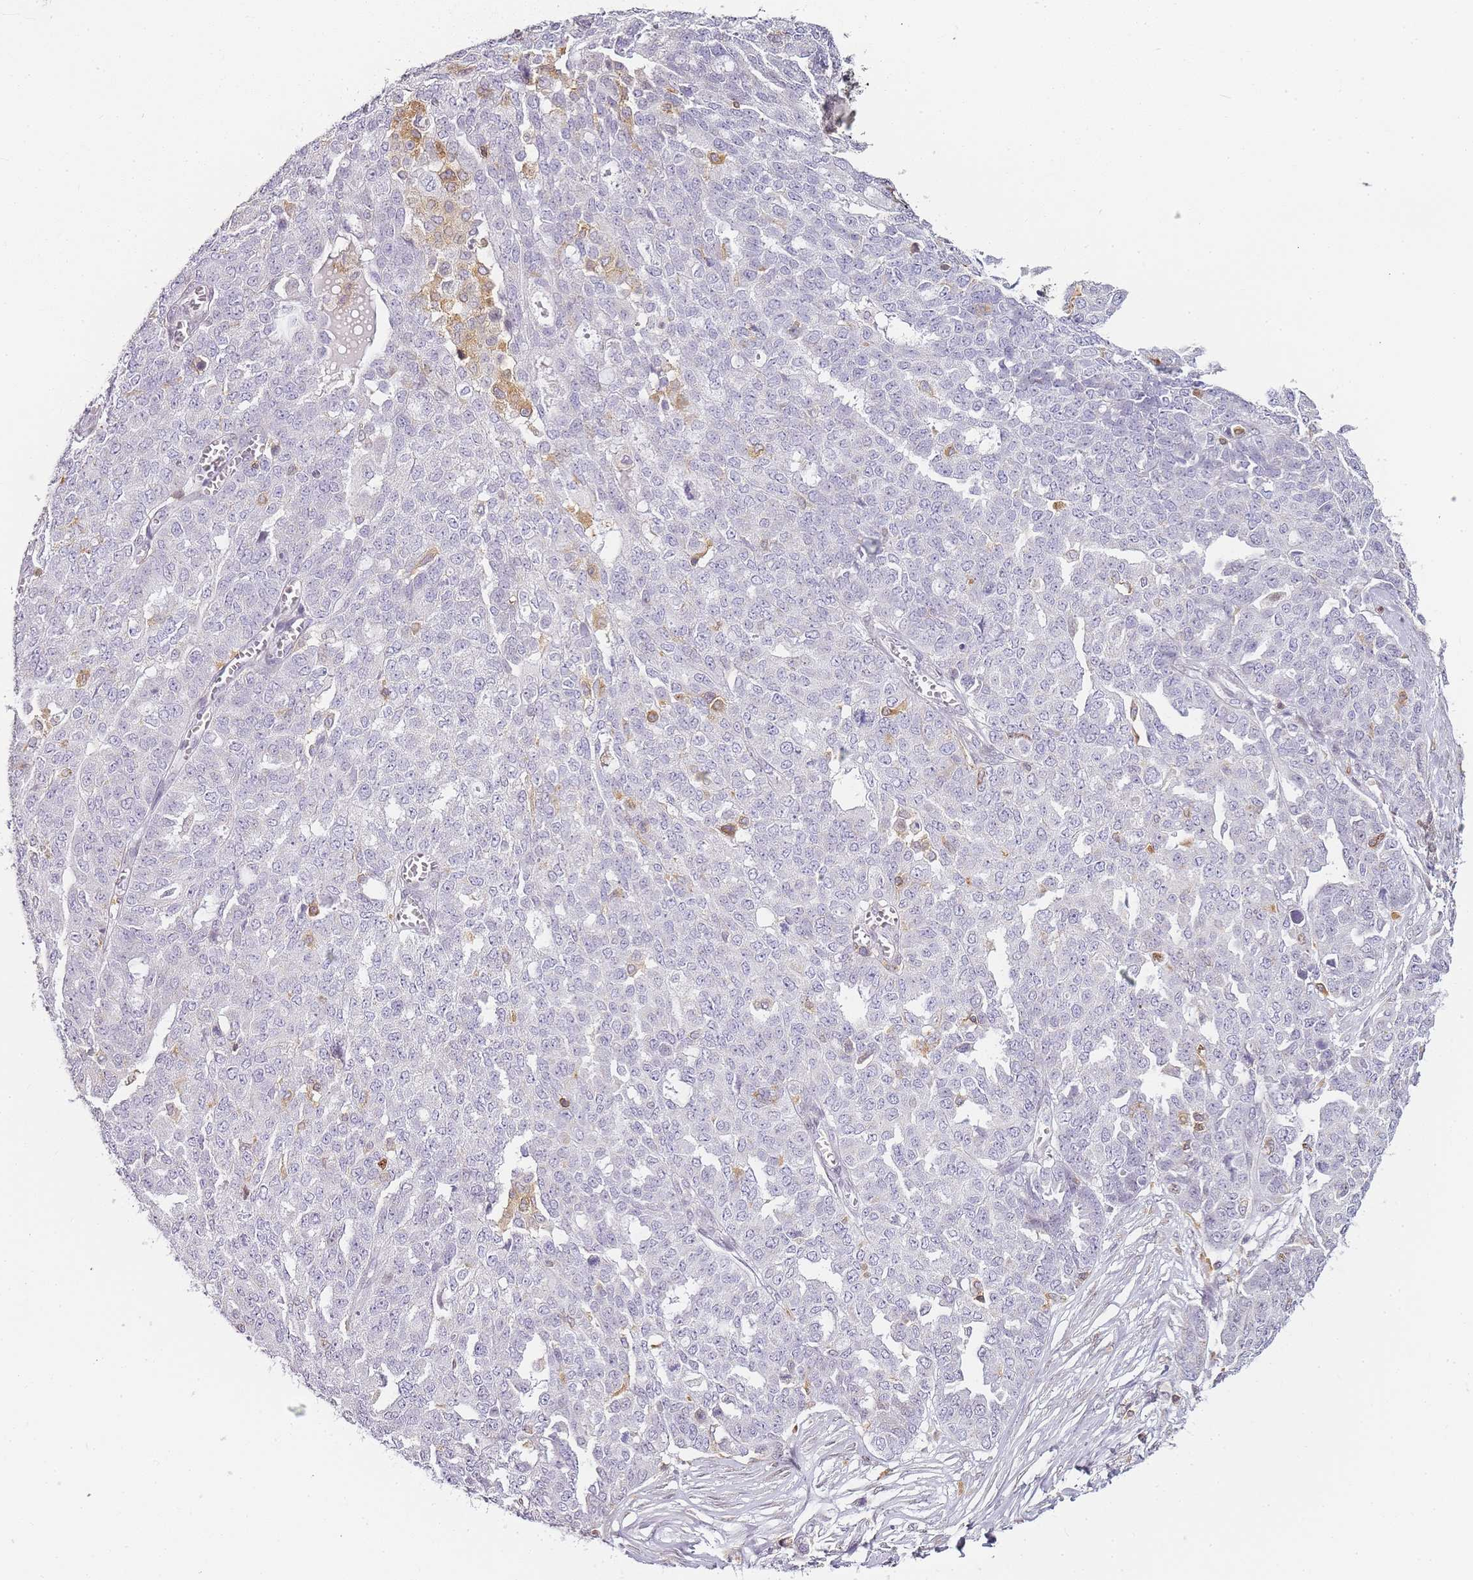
{"staining": {"intensity": "negative", "quantity": "none", "location": "none"}, "tissue": "ovarian cancer", "cell_type": "Tumor cells", "image_type": "cancer", "snomed": [{"axis": "morphology", "description": "Cystadenocarcinoma, serous, NOS"}, {"axis": "topography", "description": "Soft tissue"}, {"axis": "topography", "description": "Ovary"}], "caption": "This is a photomicrograph of immunohistochemistry staining of ovarian serous cystadenocarcinoma, which shows no positivity in tumor cells. (Brightfield microscopy of DAB (3,3'-diaminobenzidine) immunohistochemistry (IHC) at high magnification).", "gene": "JAKMIP1", "patient": {"sex": "female", "age": 57}}